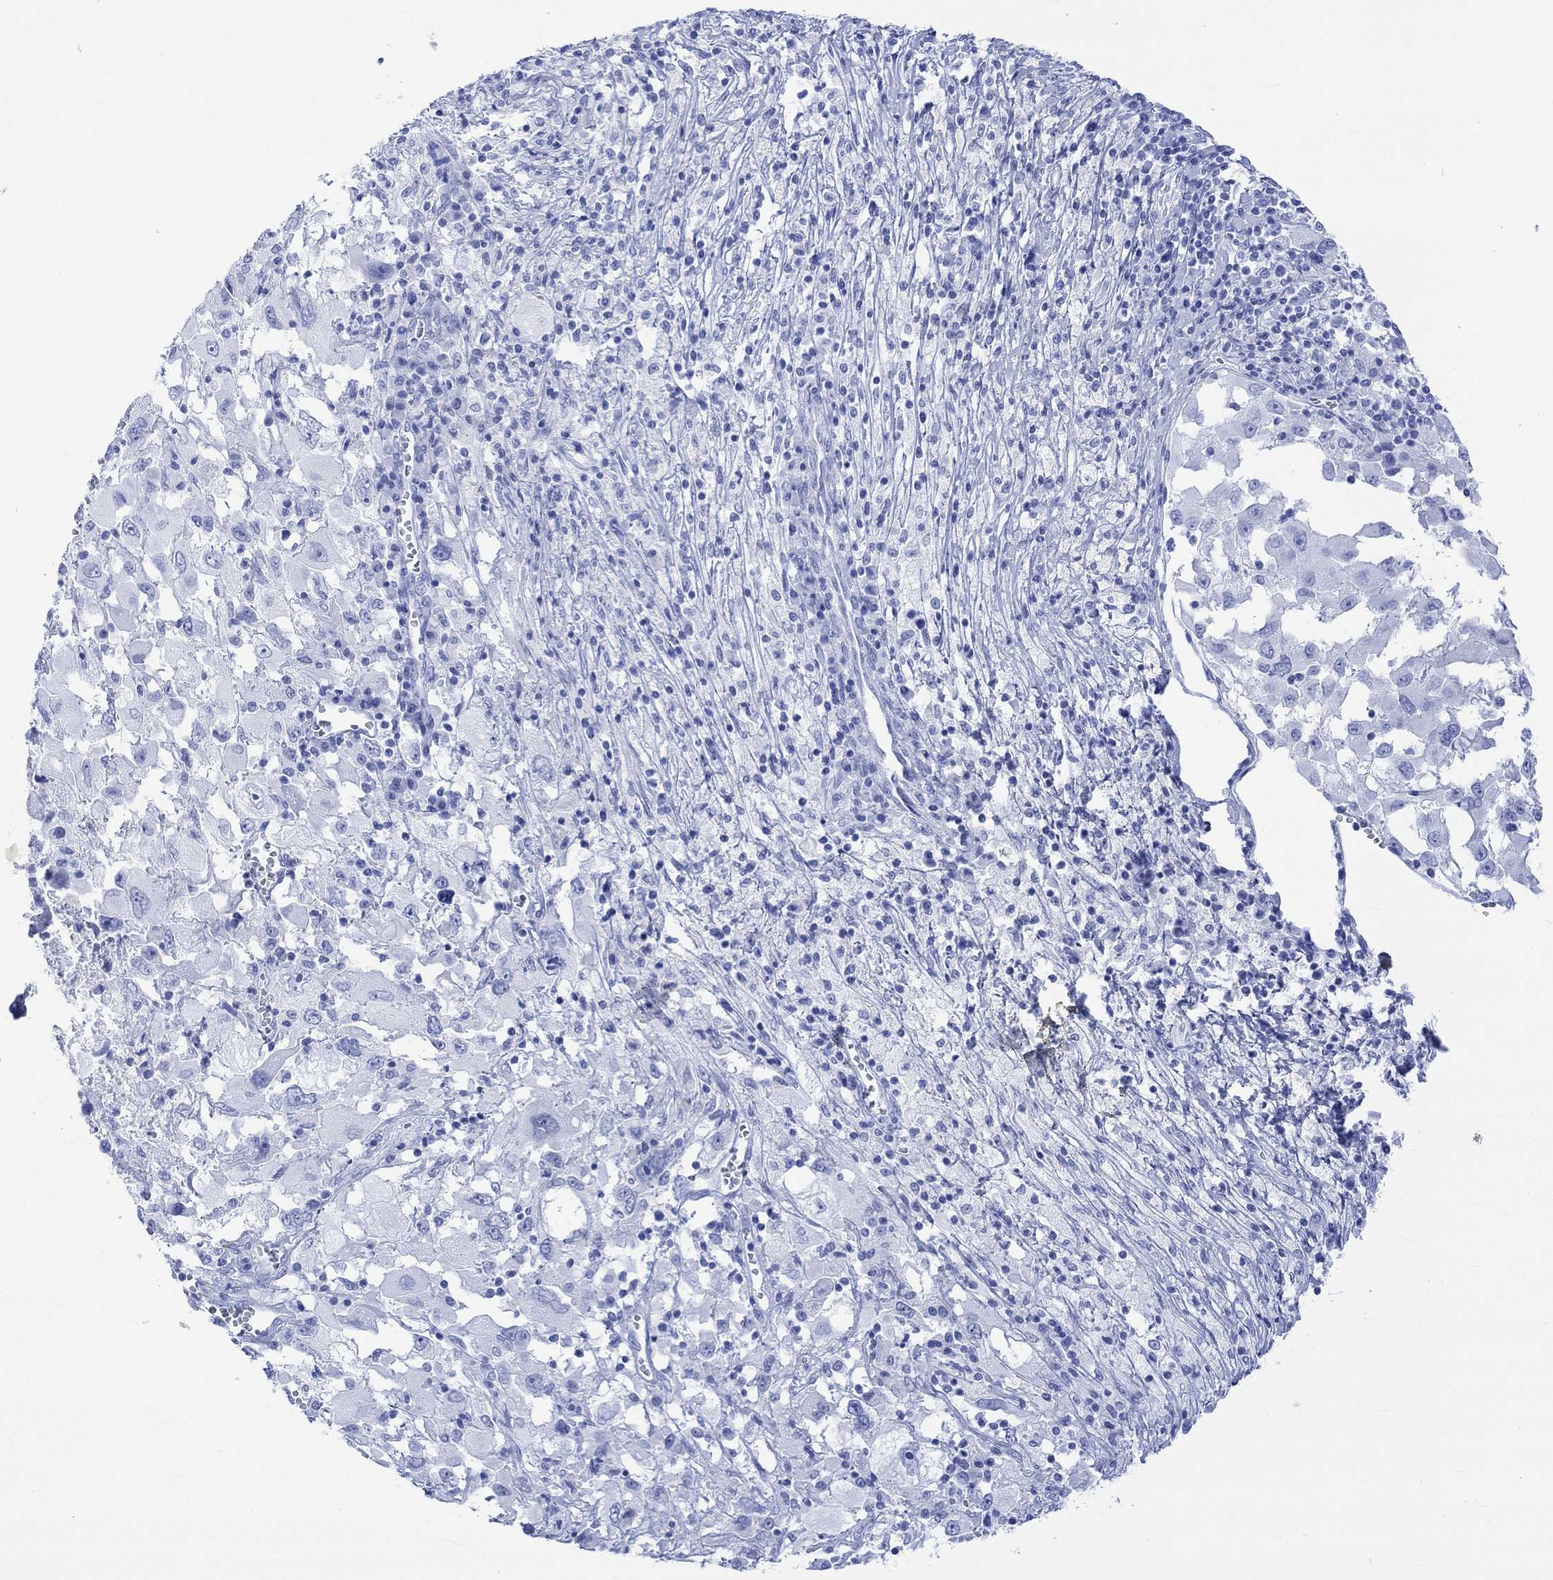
{"staining": {"intensity": "negative", "quantity": "none", "location": "none"}, "tissue": "melanoma", "cell_type": "Tumor cells", "image_type": "cancer", "snomed": [{"axis": "morphology", "description": "Malignant melanoma, Metastatic site"}, {"axis": "topography", "description": "Soft tissue"}], "caption": "The immunohistochemistry photomicrograph has no significant positivity in tumor cells of malignant melanoma (metastatic site) tissue. (DAB immunohistochemistry visualized using brightfield microscopy, high magnification).", "gene": "CELF4", "patient": {"sex": "male", "age": 50}}